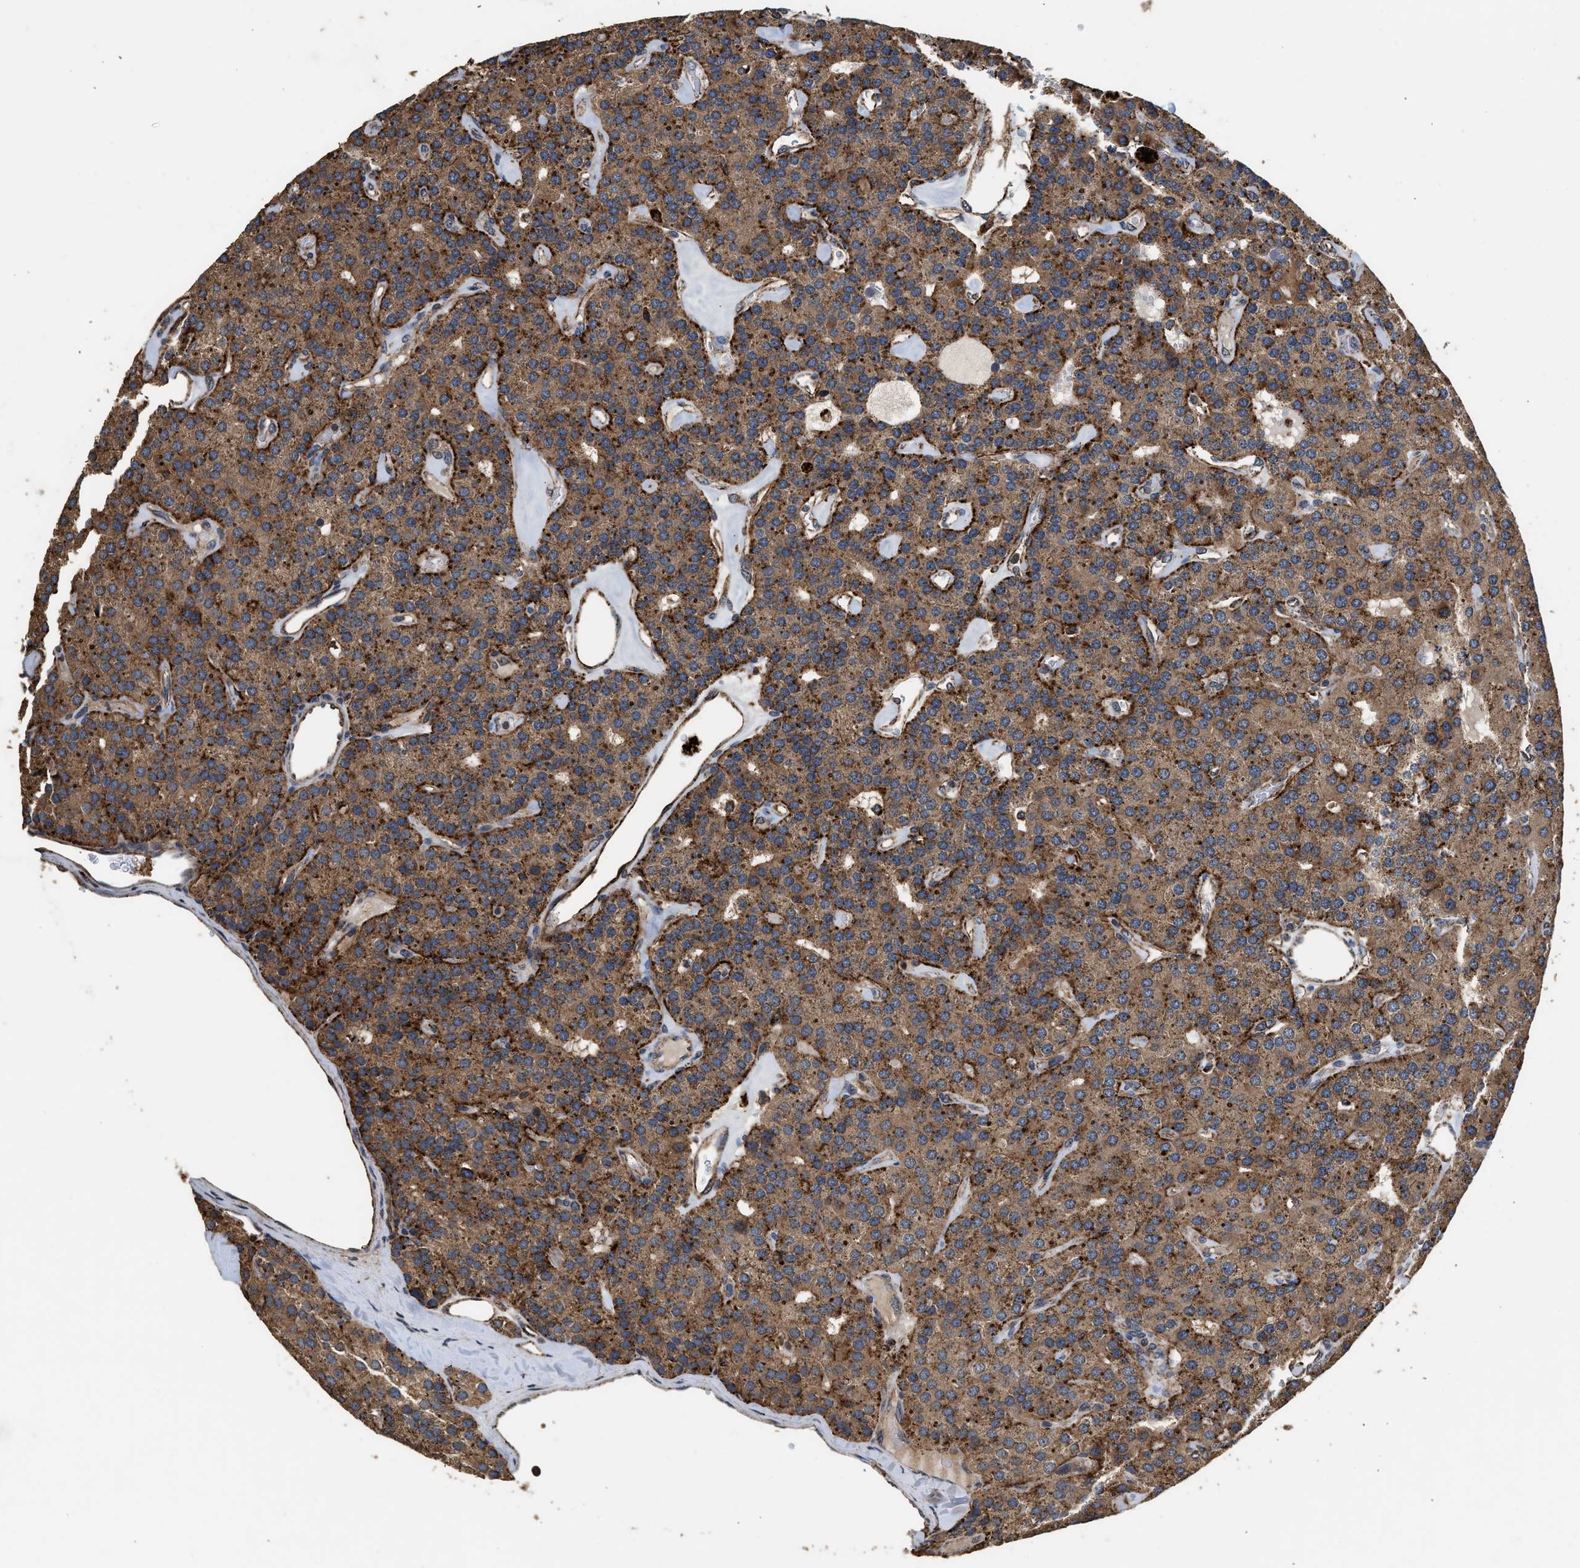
{"staining": {"intensity": "strong", "quantity": ">75%", "location": "cytoplasmic/membranous"}, "tissue": "parathyroid gland", "cell_type": "Glandular cells", "image_type": "normal", "snomed": [{"axis": "morphology", "description": "Normal tissue, NOS"}, {"axis": "morphology", "description": "Adenoma, NOS"}, {"axis": "topography", "description": "Parathyroid gland"}], "caption": "This is a histology image of immunohistochemistry (IHC) staining of normal parathyroid gland, which shows strong staining in the cytoplasmic/membranous of glandular cells.", "gene": "CTSV", "patient": {"sex": "female", "age": 86}}